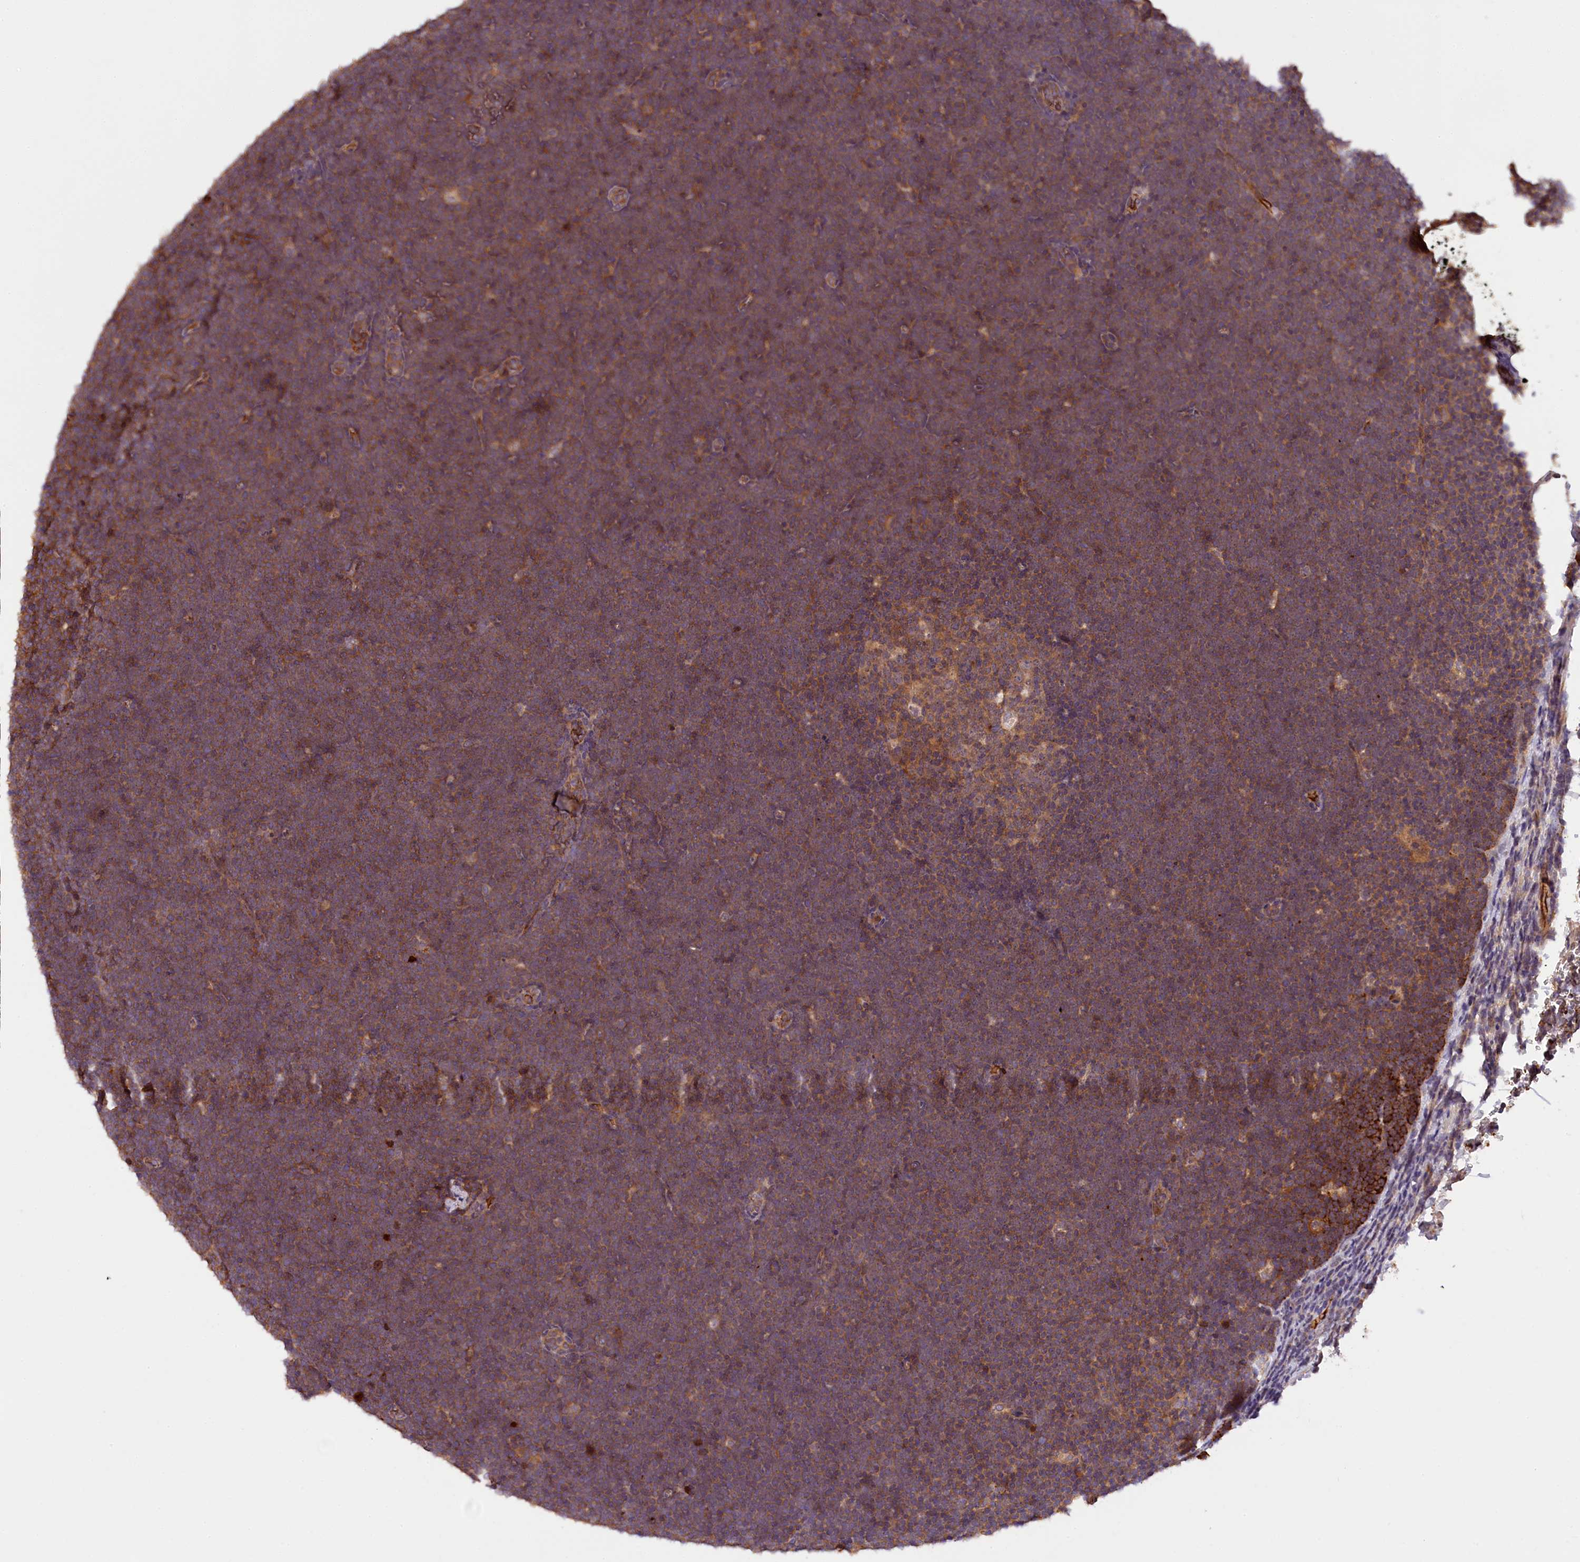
{"staining": {"intensity": "moderate", "quantity": ">75%", "location": "cytoplasmic/membranous"}, "tissue": "lymphoma", "cell_type": "Tumor cells", "image_type": "cancer", "snomed": [{"axis": "morphology", "description": "Malignant lymphoma, non-Hodgkin's type, High grade"}, {"axis": "topography", "description": "Lymph node"}], "caption": "Brown immunohistochemical staining in human malignant lymphoma, non-Hodgkin's type (high-grade) exhibits moderate cytoplasmic/membranous expression in approximately >75% of tumor cells.", "gene": "PHAF1", "patient": {"sex": "male", "age": 13}}